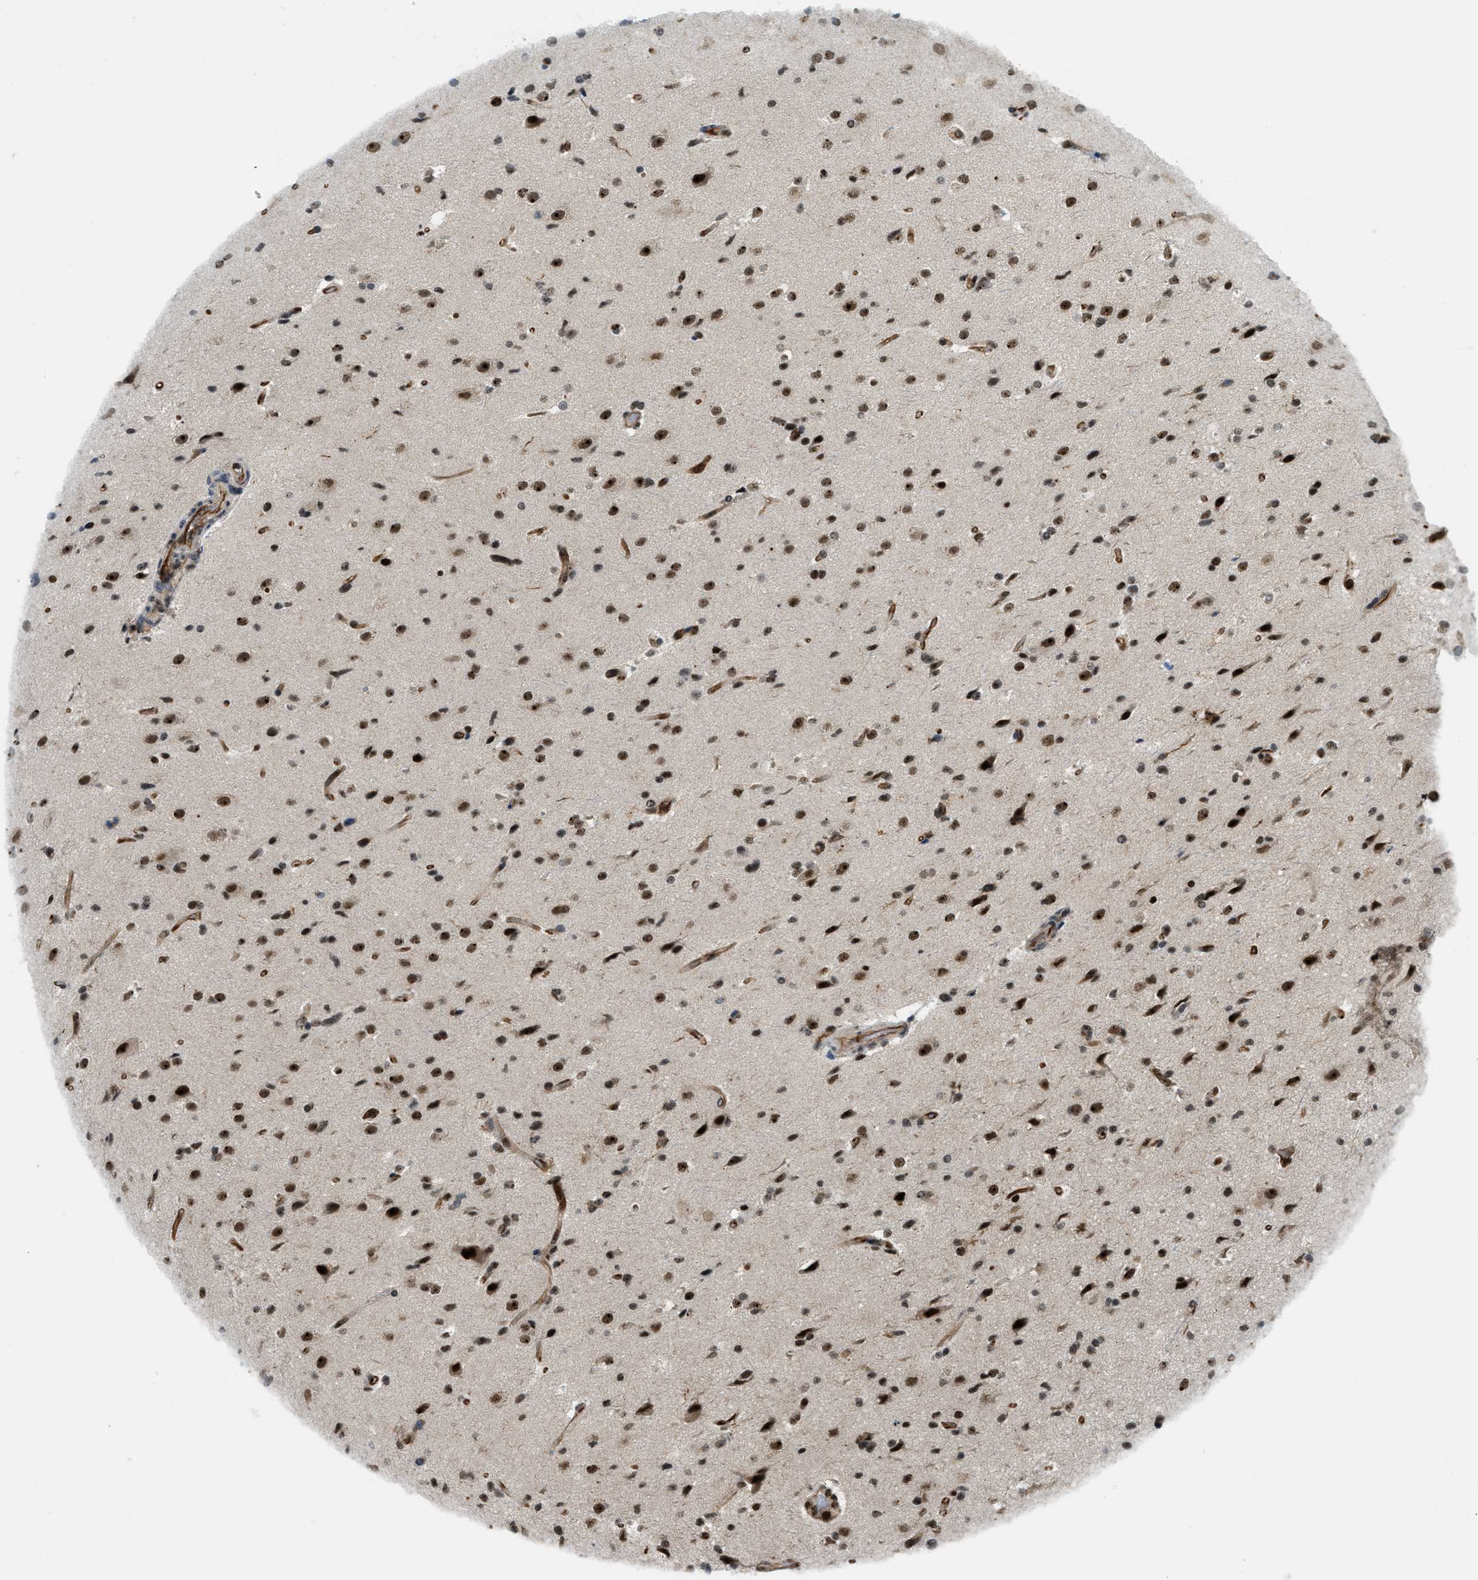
{"staining": {"intensity": "moderate", "quantity": ">75%", "location": "nuclear"}, "tissue": "glioma", "cell_type": "Tumor cells", "image_type": "cancer", "snomed": [{"axis": "morphology", "description": "Glioma, malignant, High grade"}, {"axis": "topography", "description": "Brain"}], "caption": "DAB (3,3'-diaminobenzidine) immunohistochemical staining of malignant glioma (high-grade) exhibits moderate nuclear protein expression in about >75% of tumor cells.", "gene": "E2F1", "patient": {"sex": "male", "age": 33}}